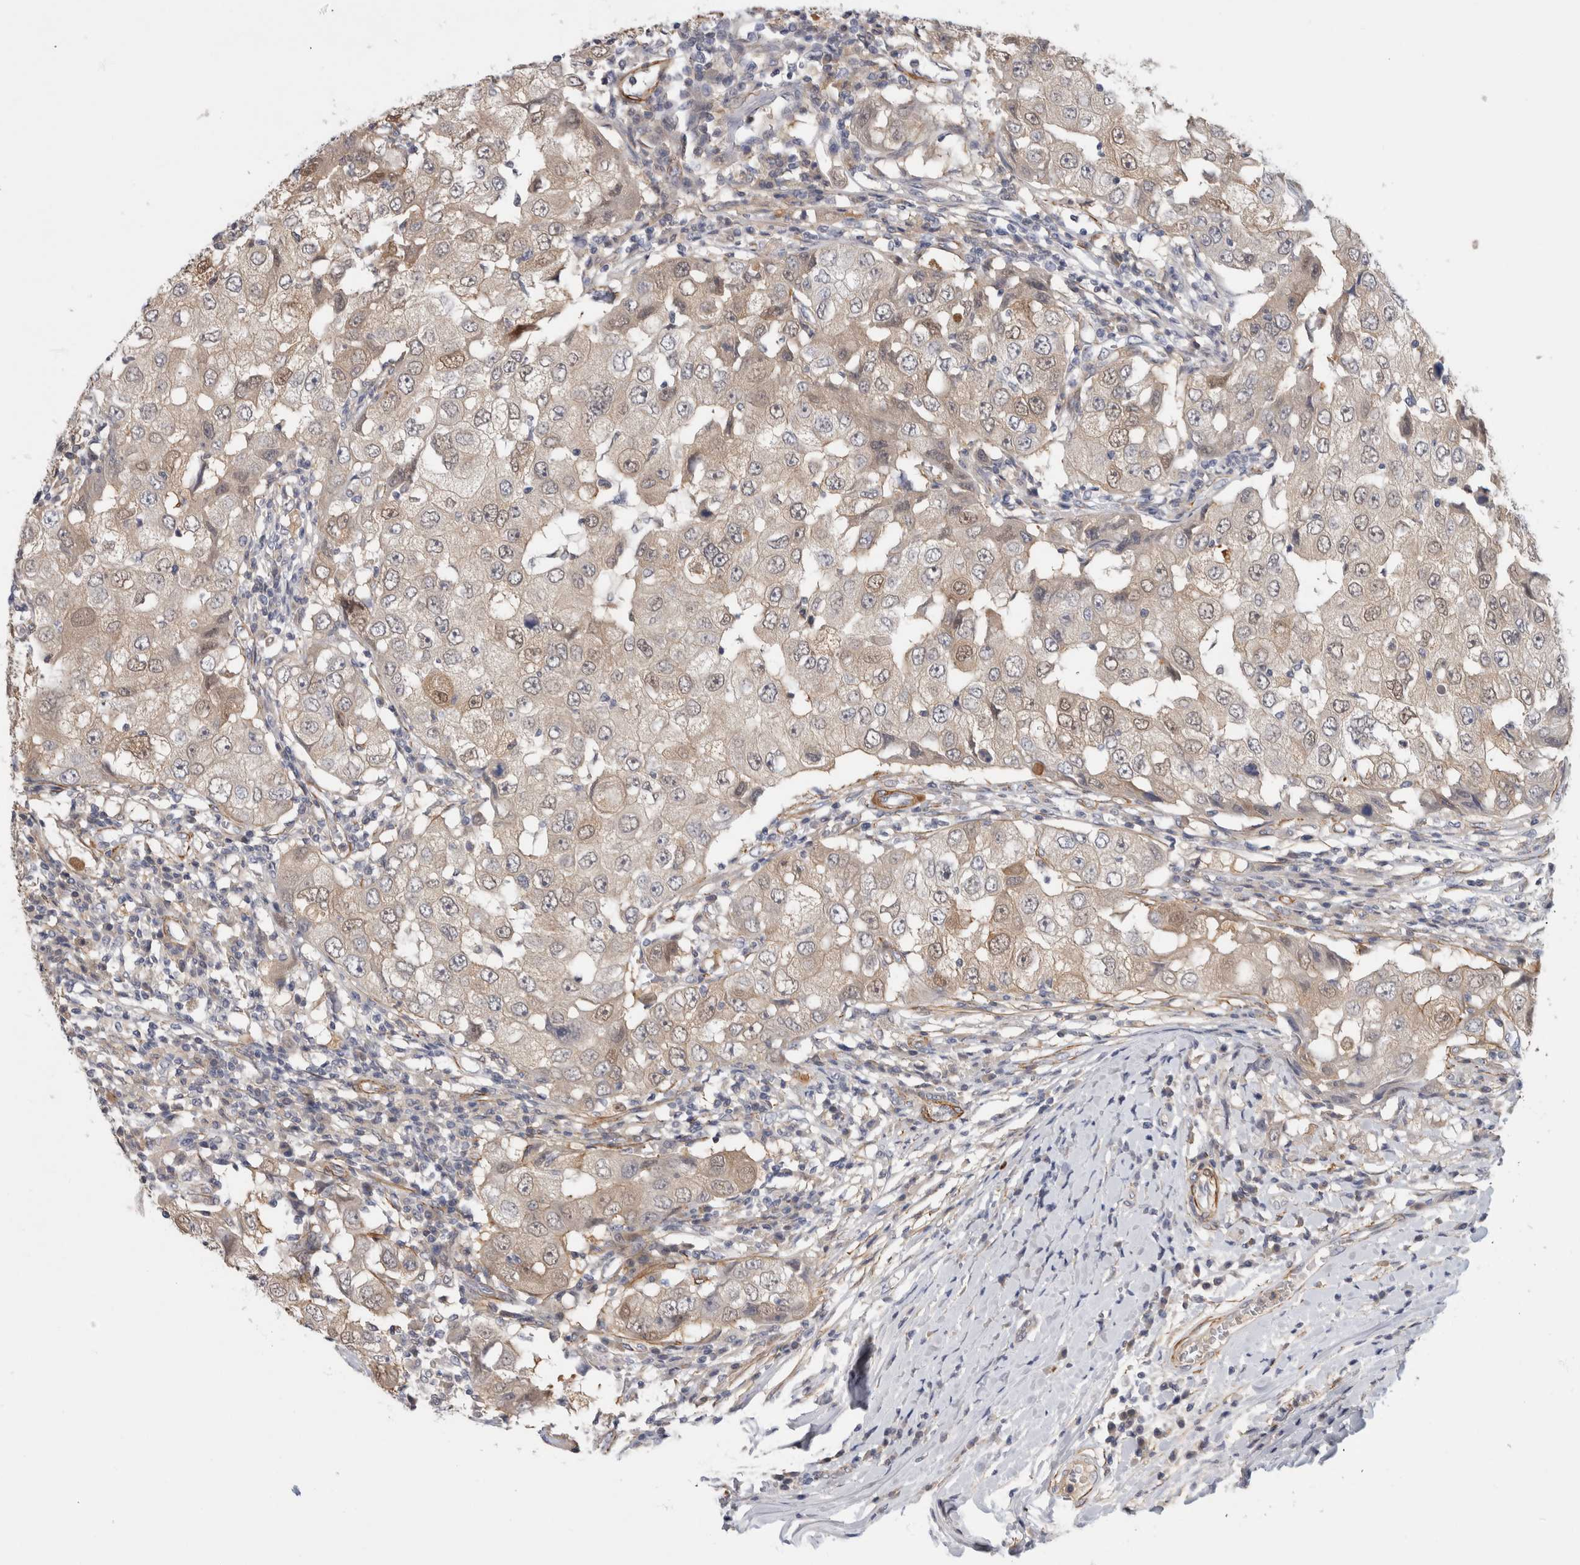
{"staining": {"intensity": "weak", "quantity": "<25%", "location": "cytoplasmic/membranous"}, "tissue": "breast cancer", "cell_type": "Tumor cells", "image_type": "cancer", "snomed": [{"axis": "morphology", "description": "Duct carcinoma"}, {"axis": "topography", "description": "Breast"}], "caption": "Breast invasive ductal carcinoma stained for a protein using immunohistochemistry (IHC) exhibits no expression tumor cells.", "gene": "PGM1", "patient": {"sex": "female", "age": 27}}